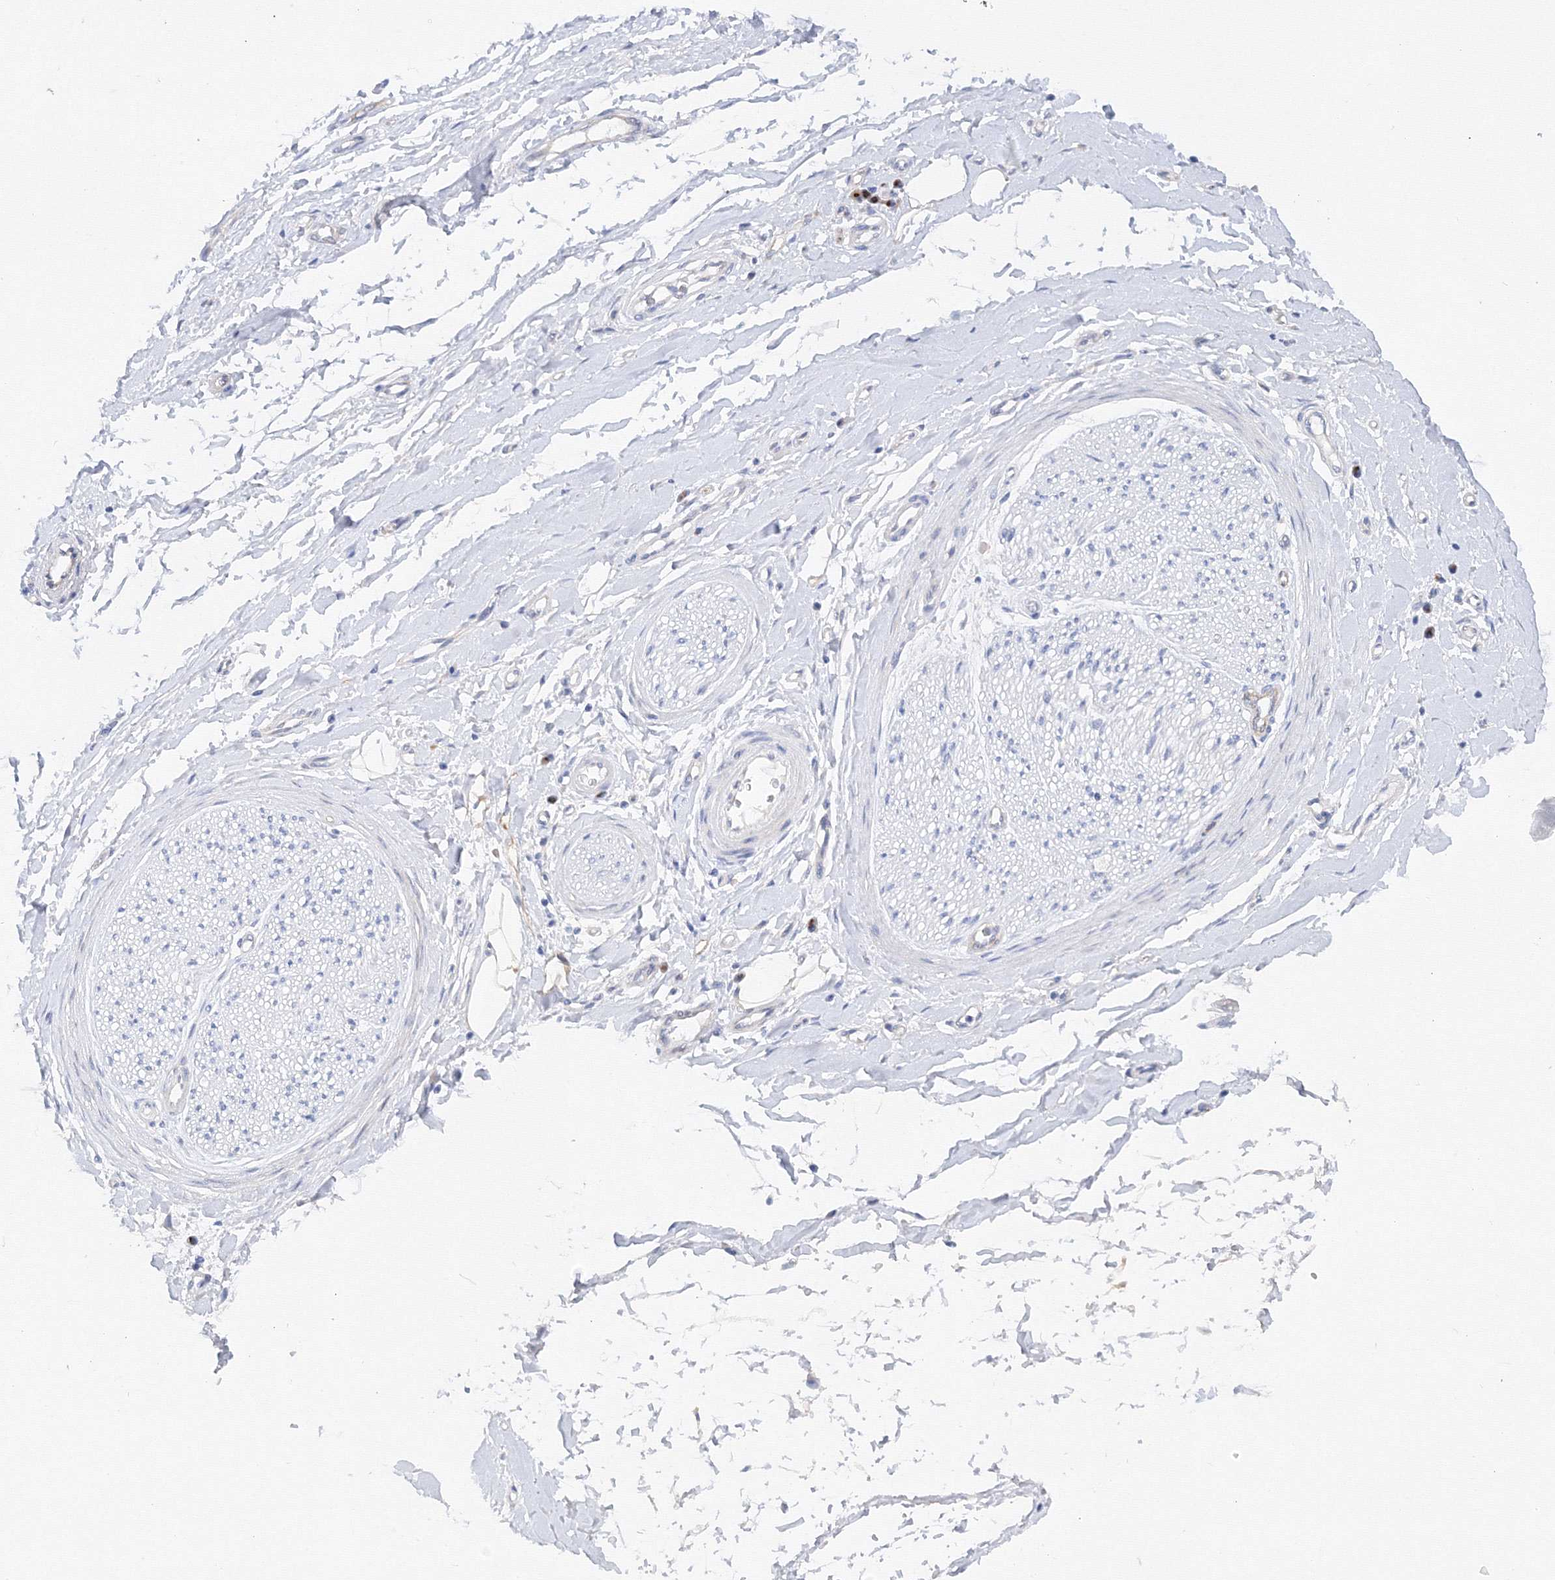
{"staining": {"intensity": "negative", "quantity": "none", "location": "none"}, "tissue": "adipose tissue", "cell_type": "Adipocytes", "image_type": "normal", "snomed": [{"axis": "morphology", "description": "Normal tissue, NOS"}, {"axis": "morphology", "description": "Adenocarcinoma, NOS"}, {"axis": "topography", "description": "Stomach, upper"}, {"axis": "topography", "description": "Peripheral nerve tissue"}], "caption": "Benign adipose tissue was stained to show a protein in brown. There is no significant staining in adipocytes. Nuclei are stained in blue.", "gene": "TAMM41", "patient": {"sex": "male", "age": 62}}